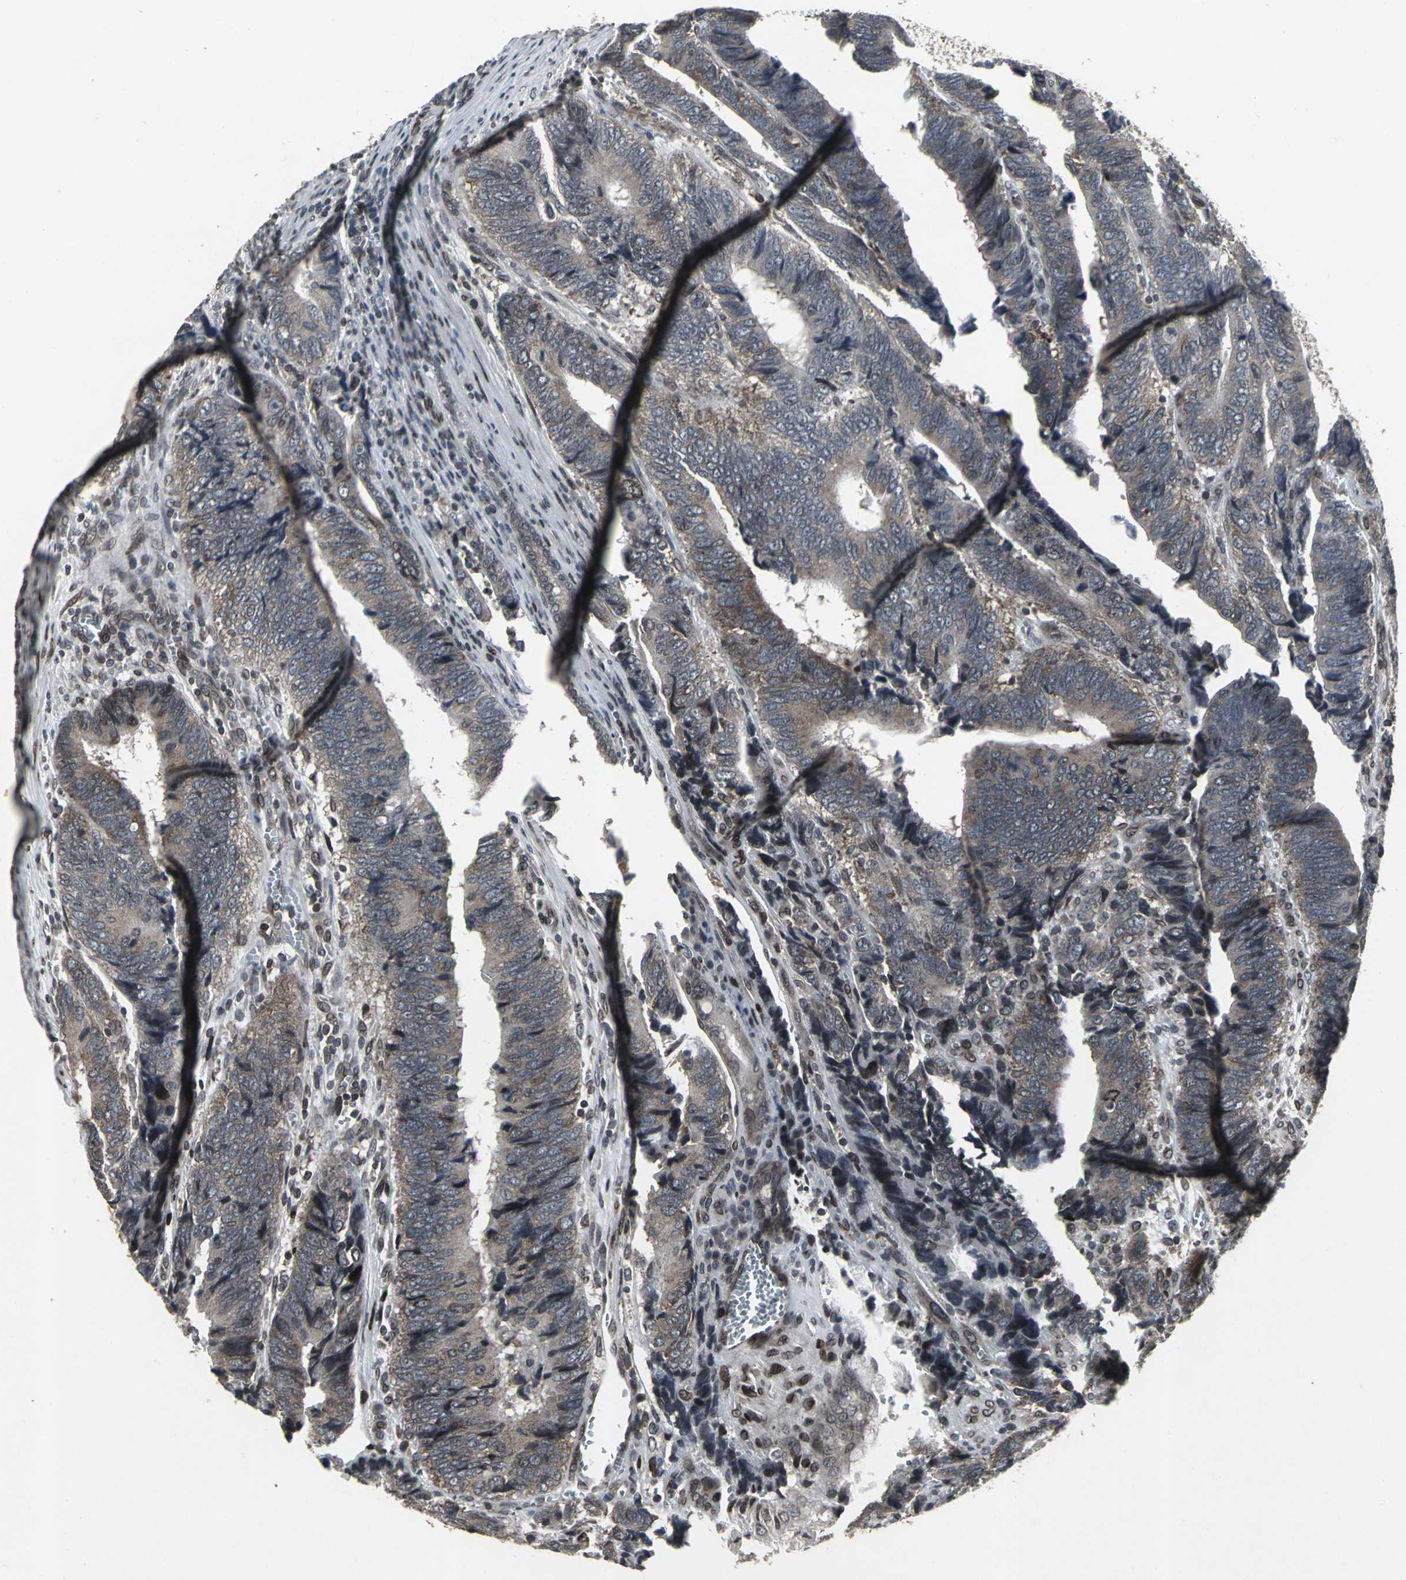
{"staining": {"intensity": "moderate", "quantity": ">75%", "location": "cytoplasmic/membranous"}, "tissue": "colorectal cancer", "cell_type": "Tumor cells", "image_type": "cancer", "snomed": [{"axis": "morphology", "description": "Adenocarcinoma, NOS"}, {"axis": "topography", "description": "Colon"}], "caption": "Tumor cells show medium levels of moderate cytoplasmic/membranous expression in about >75% of cells in colorectal adenocarcinoma.", "gene": "SH2B3", "patient": {"sex": "male", "age": 72}}